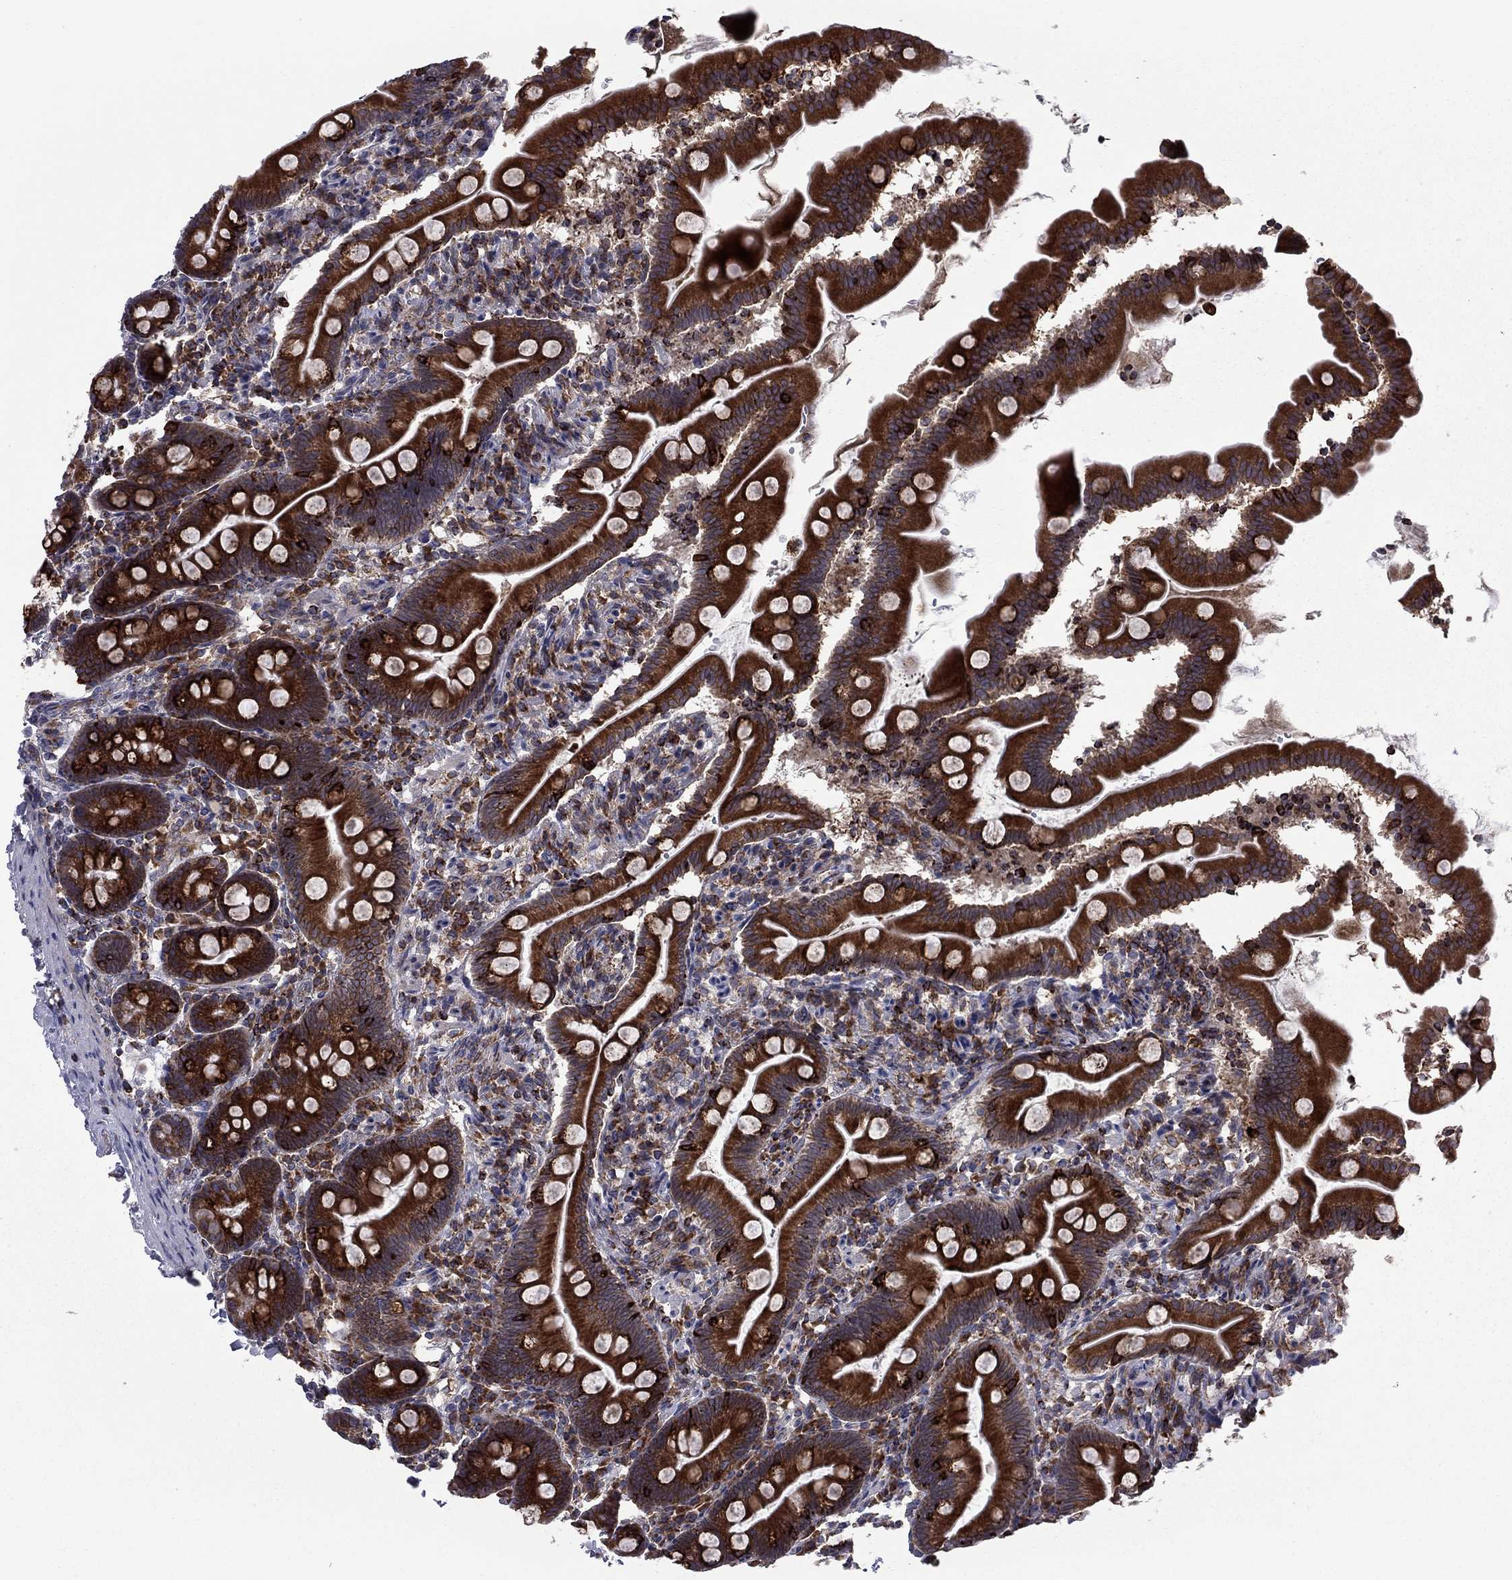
{"staining": {"intensity": "strong", "quantity": "25%-75%", "location": "cytoplasmic/membranous"}, "tissue": "small intestine", "cell_type": "Glandular cells", "image_type": "normal", "snomed": [{"axis": "morphology", "description": "Normal tissue, NOS"}, {"axis": "topography", "description": "Small intestine"}], "caption": "This image displays immunohistochemistry (IHC) staining of unremarkable human small intestine, with high strong cytoplasmic/membranous expression in approximately 25%-75% of glandular cells.", "gene": "CLPTM1", "patient": {"sex": "female", "age": 44}}